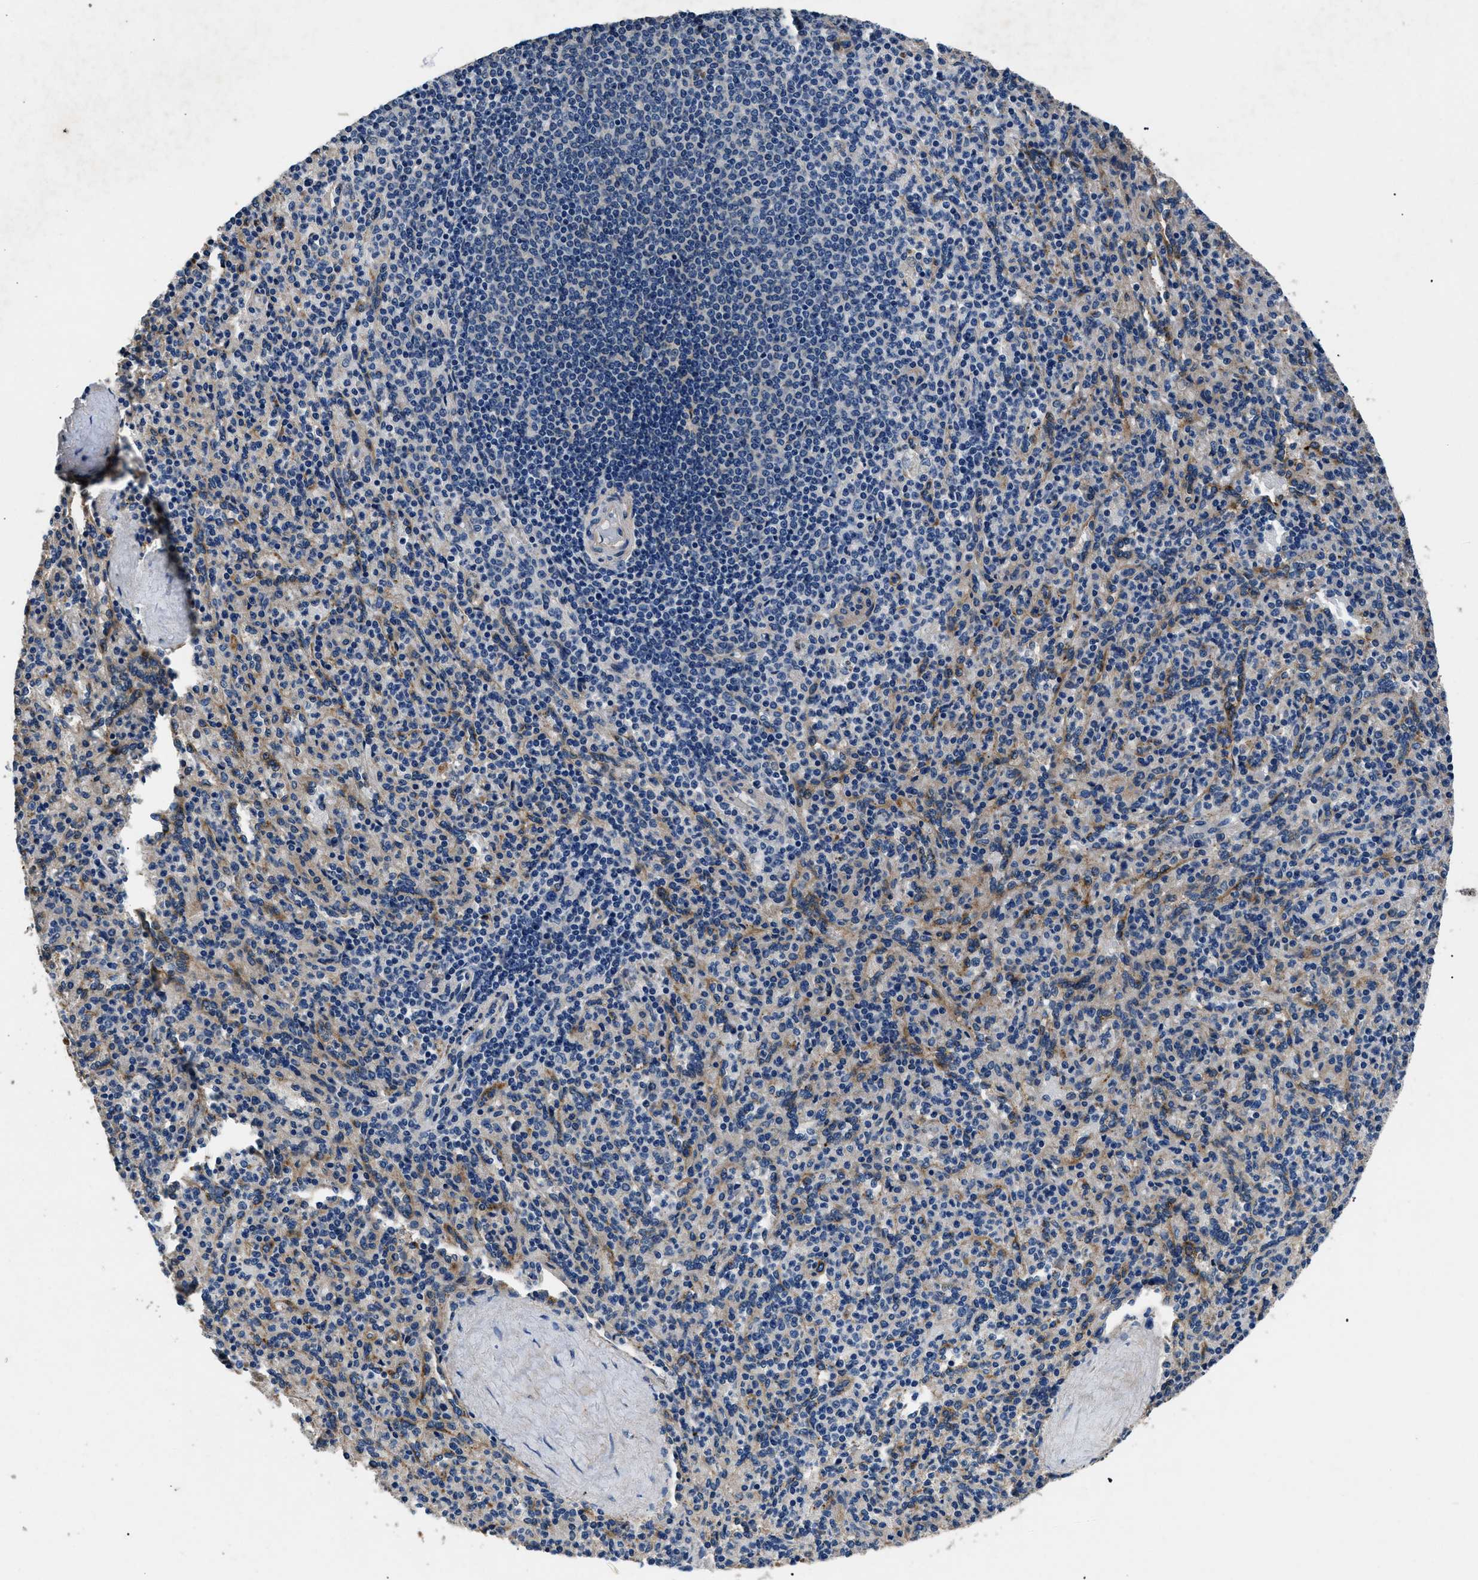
{"staining": {"intensity": "moderate", "quantity": "<25%", "location": "cytoplasmic/membranous"}, "tissue": "spleen", "cell_type": "Cells in red pulp", "image_type": "normal", "snomed": [{"axis": "morphology", "description": "Normal tissue, NOS"}, {"axis": "topography", "description": "Spleen"}], "caption": "A photomicrograph of human spleen stained for a protein shows moderate cytoplasmic/membranous brown staining in cells in red pulp.", "gene": "CD276", "patient": {"sex": "male", "age": 36}}